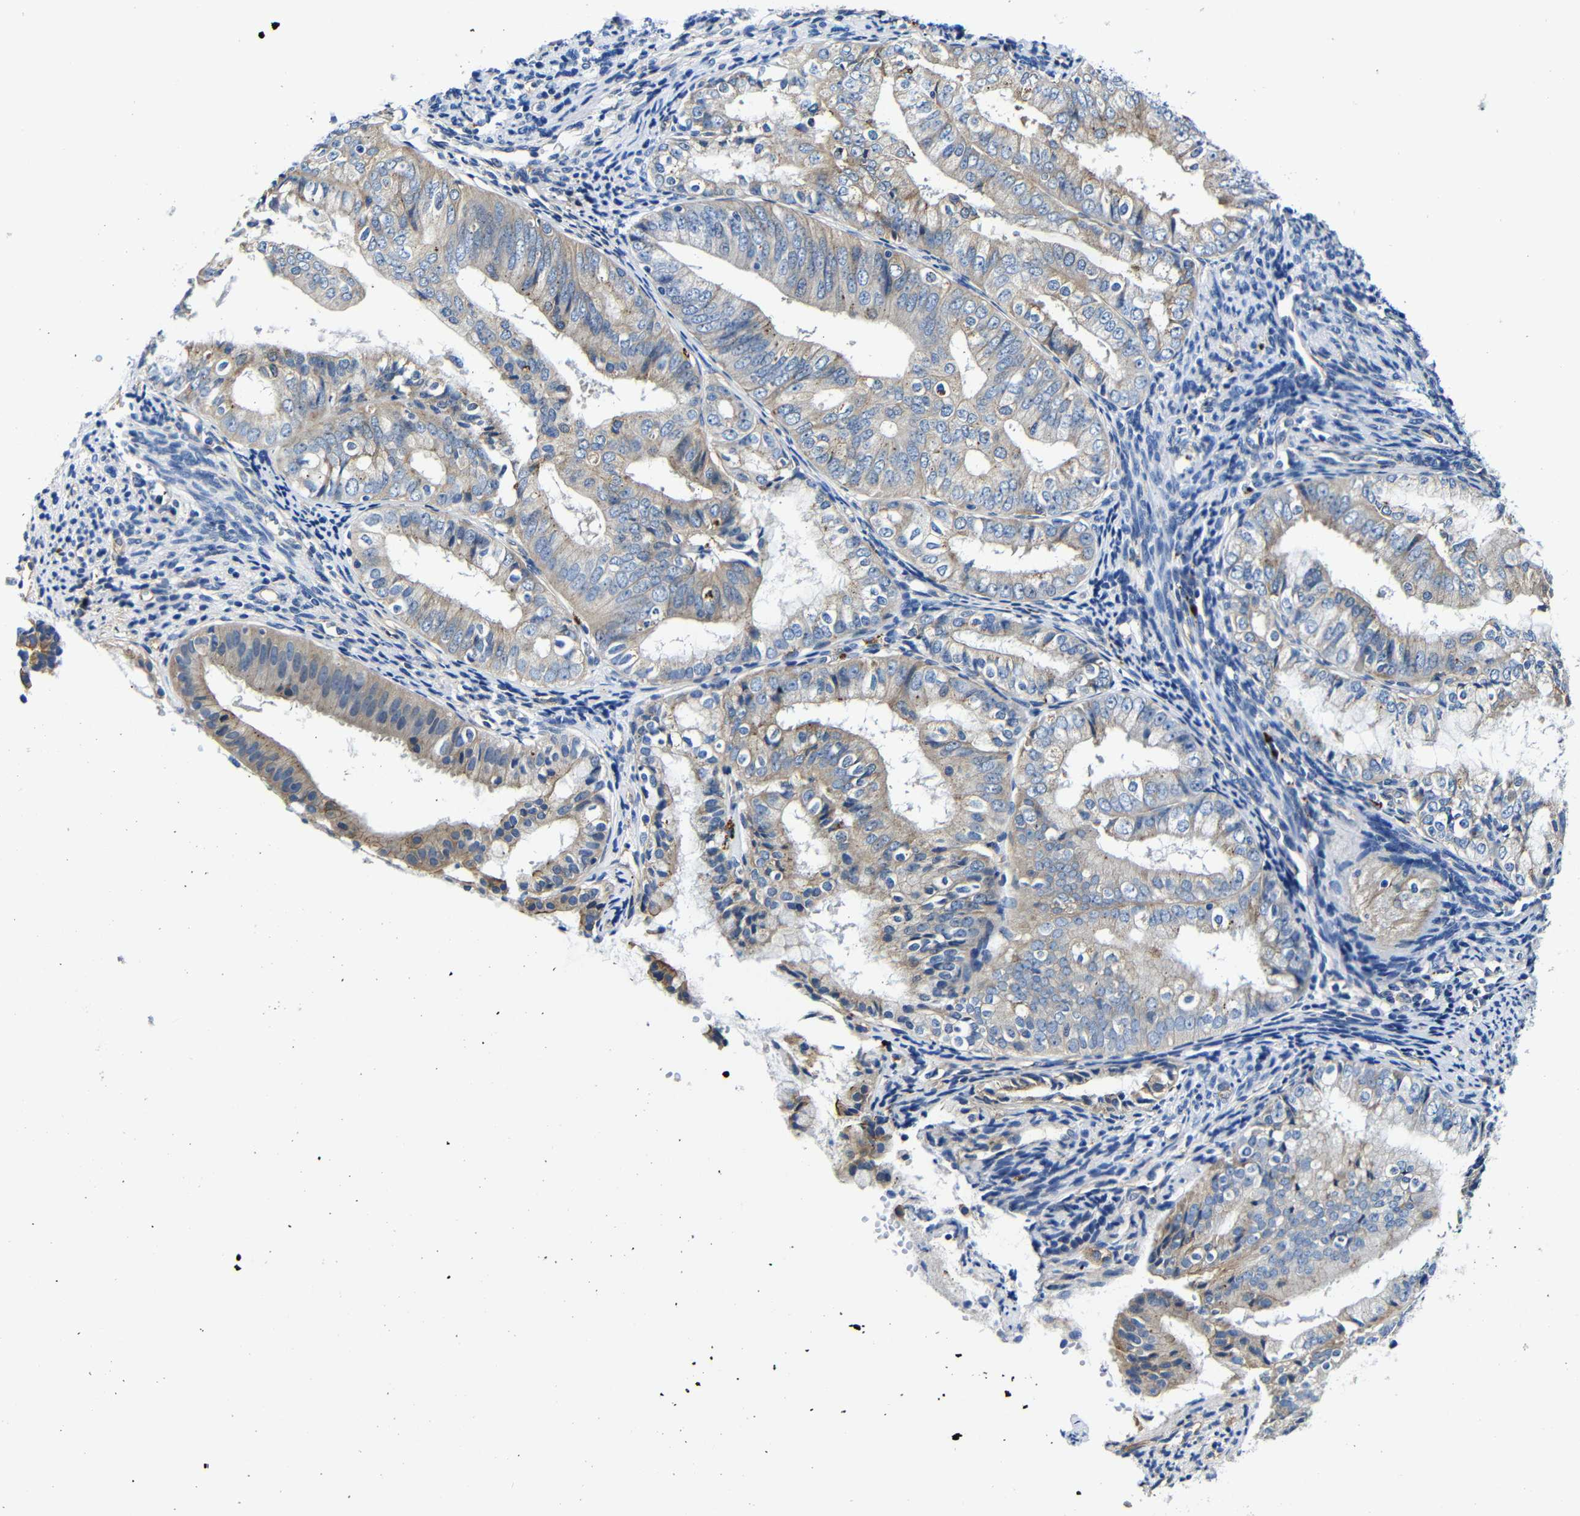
{"staining": {"intensity": "weak", "quantity": "25%-75%", "location": "cytoplasmic/membranous"}, "tissue": "endometrial cancer", "cell_type": "Tumor cells", "image_type": "cancer", "snomed": [{"axis": "morphology", "description": "Adenocarcinoma, NOS"}, {"axis": "topography", "description": "Endometrium"}], "caption": "This photomicrograph reveals immunohistochemistry (IHC) staining of human adenocarcinoma (endometrial), with low weak cytoplasmic/membranous expression in approximately 25%-75% of tumor cells.", "gene": "GIMAP2", "patient": {"sex": "female", "age": 63}}